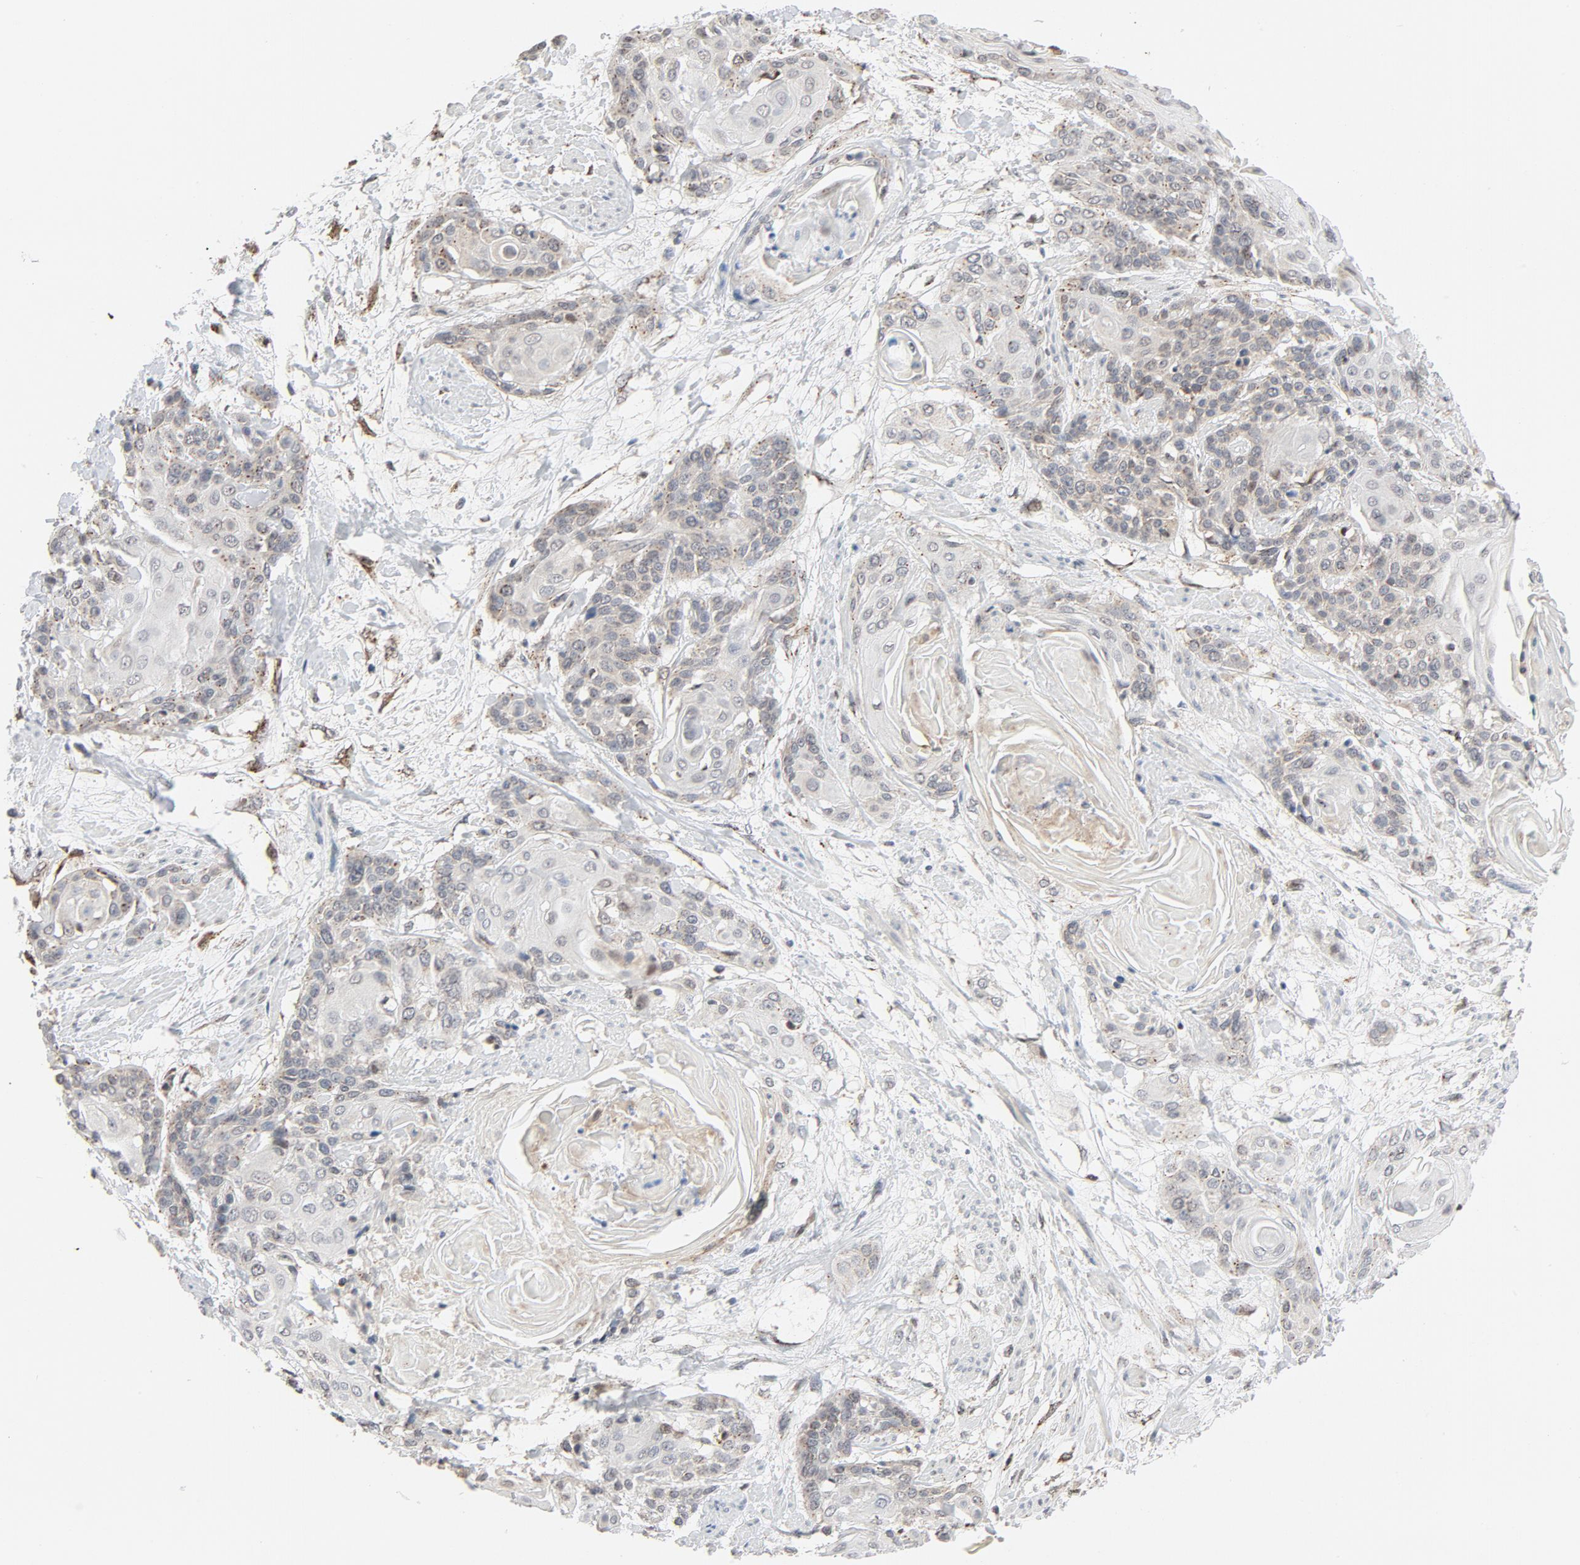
{"staining": {"intensity": "weak", "quantity": "<25%", "location": "cytoplasmic/membranous"}, "tissue": "cervical cancer", "cell_type": "Tumor cells", "image_type": "cancer", "snomed": [{"axis": "morphology", "description": "Squamous cell carcinoma, NOS"}, {"axis": "topography", "description": "Cervix"}], "caption": "The image displays no staining of tumor cells in cervical cancer (squamous cell carcinoma).", "gene": "RPL12", "patient": {"sex": "female", "age": 57}}